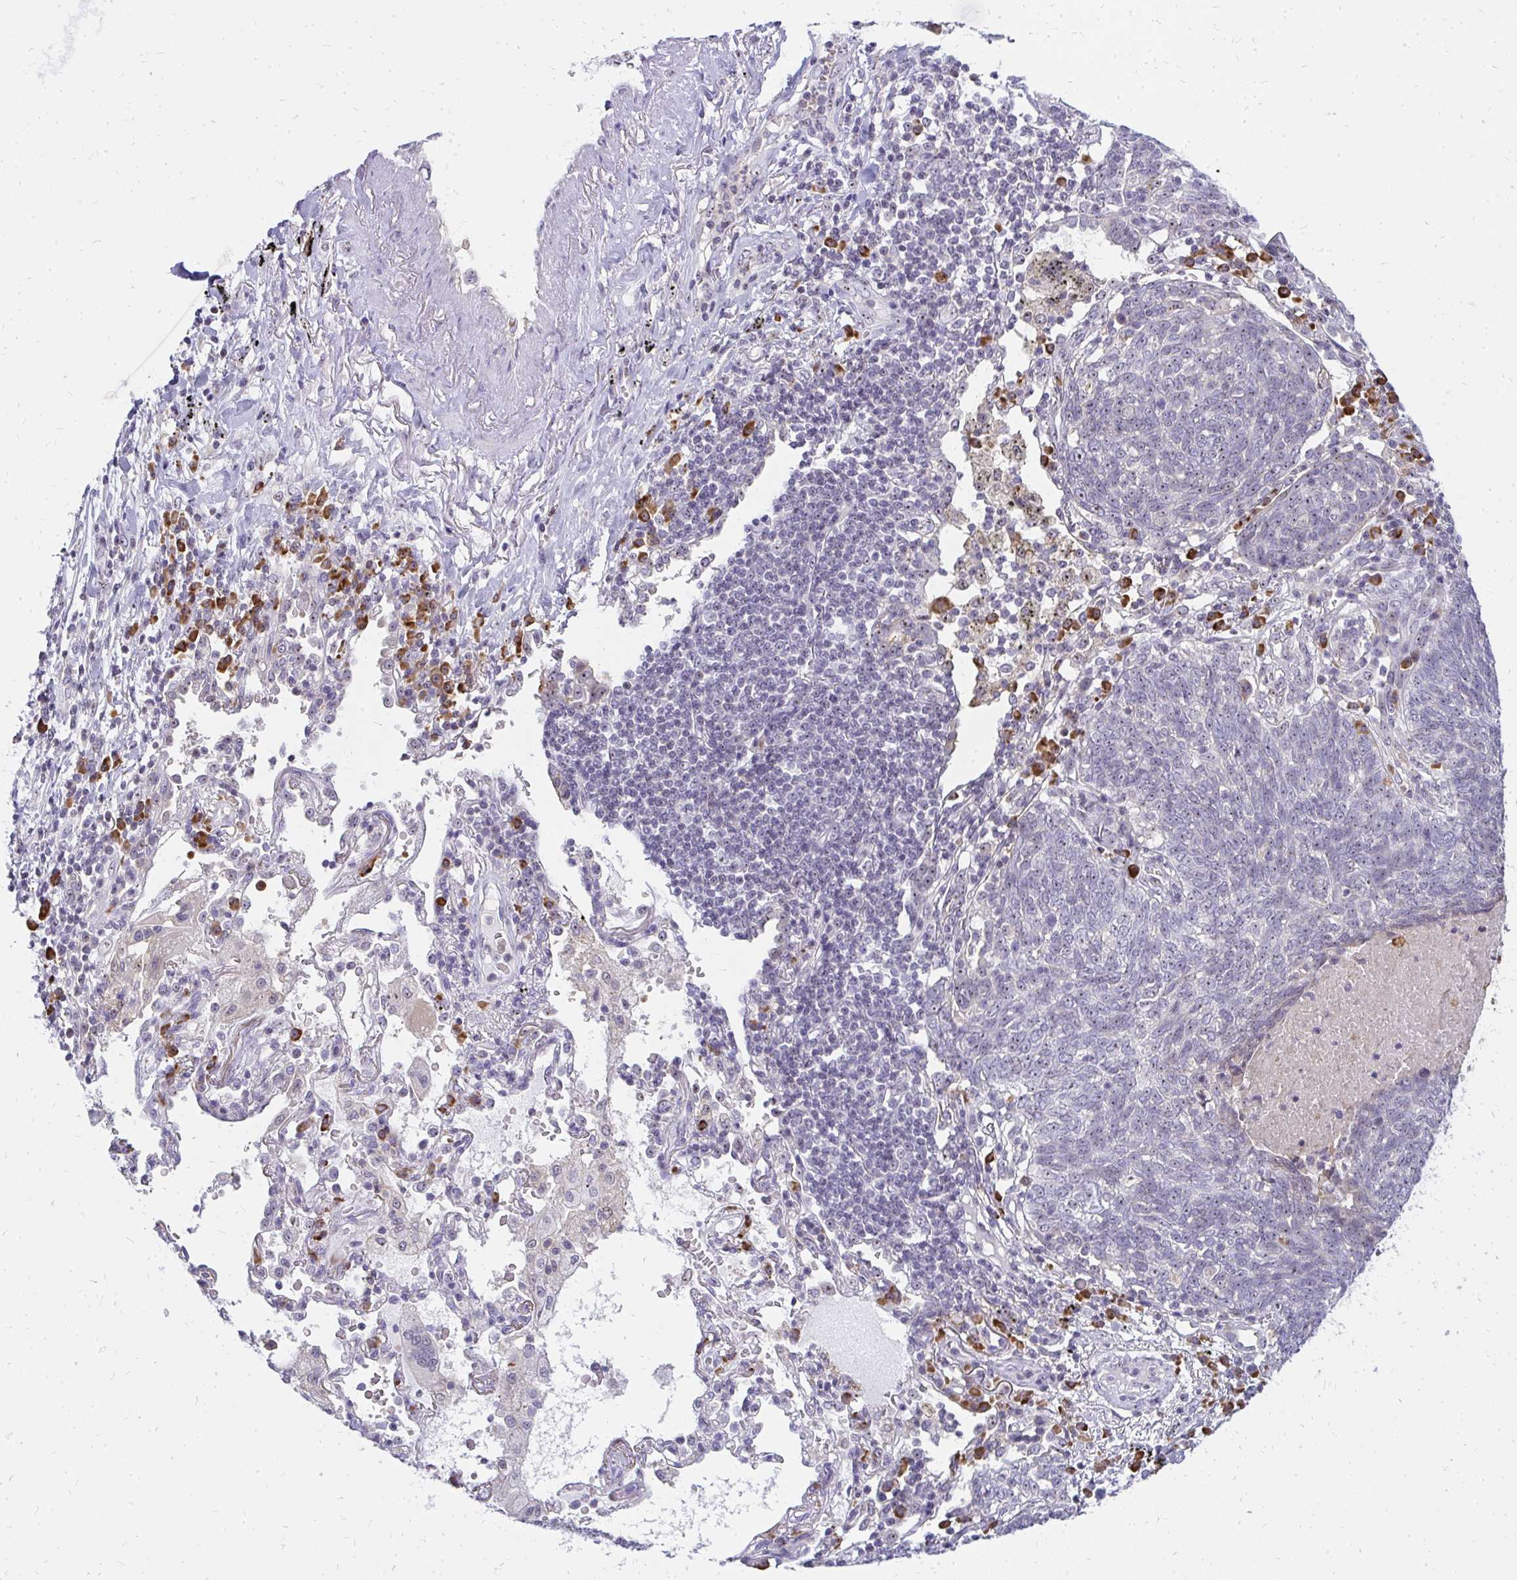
{"staining": {"intensity": "negative", "quantity": "none", "location": "none"}, "tissue": "lung cancer", "cell_type": "Tumor cells", "image_type": "cancer", "snomed": [{"axis": "morphology", "description": "Squamous cell carcinoma, NOS"}, {"axis": "topography", "description": "Lung"}], "caption": "This is an immunohistochemistry (IHC) histopathology image of human lung cancer (squamous cell carcinoma). There is no staining in tumor cells.", "gene": "FAM9A", "patient": {"sex": "female", "age": 72}}